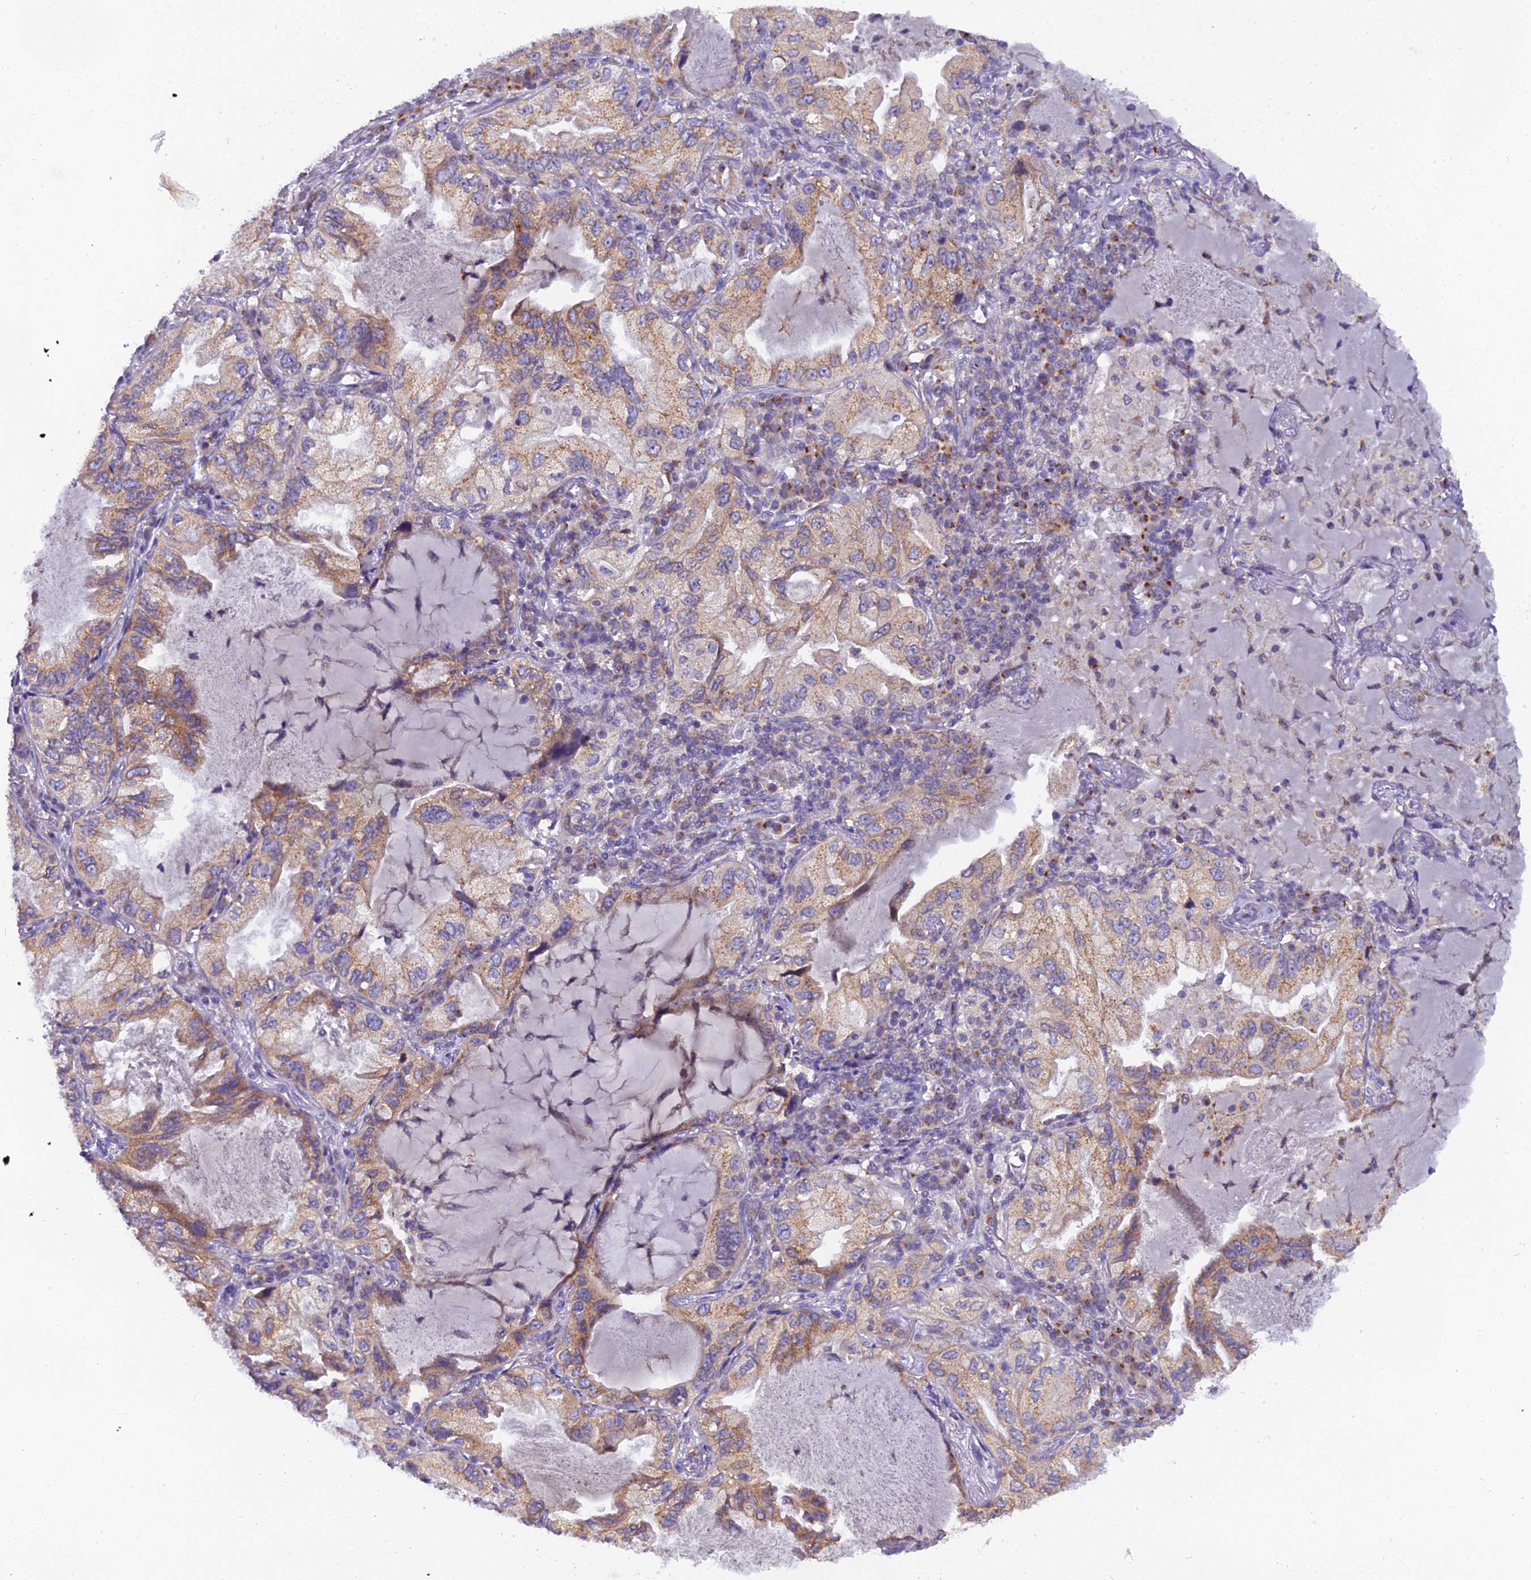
{"staining": {"intensity": "moderate", "quantity": "25%-75%", "location": "cytoplasmic/membranous"}, "tissue": "lung cancer", "cell_type": "Tumor cells", "image_type": "cancer", "snomed": [{"axis": "morphology", "description": "Adenocarcinoma, NOS"}, {"axis": "topography", "description": "Lung"}], "caption": "Moderate cytoplasmic/membranous positivity is present in approximately 25%-75% of tumor cells in lung cancer. Nuclei are stained in blue.", "gene": "GOLPH3", "patient": {"sex": "female", "age": 69}}